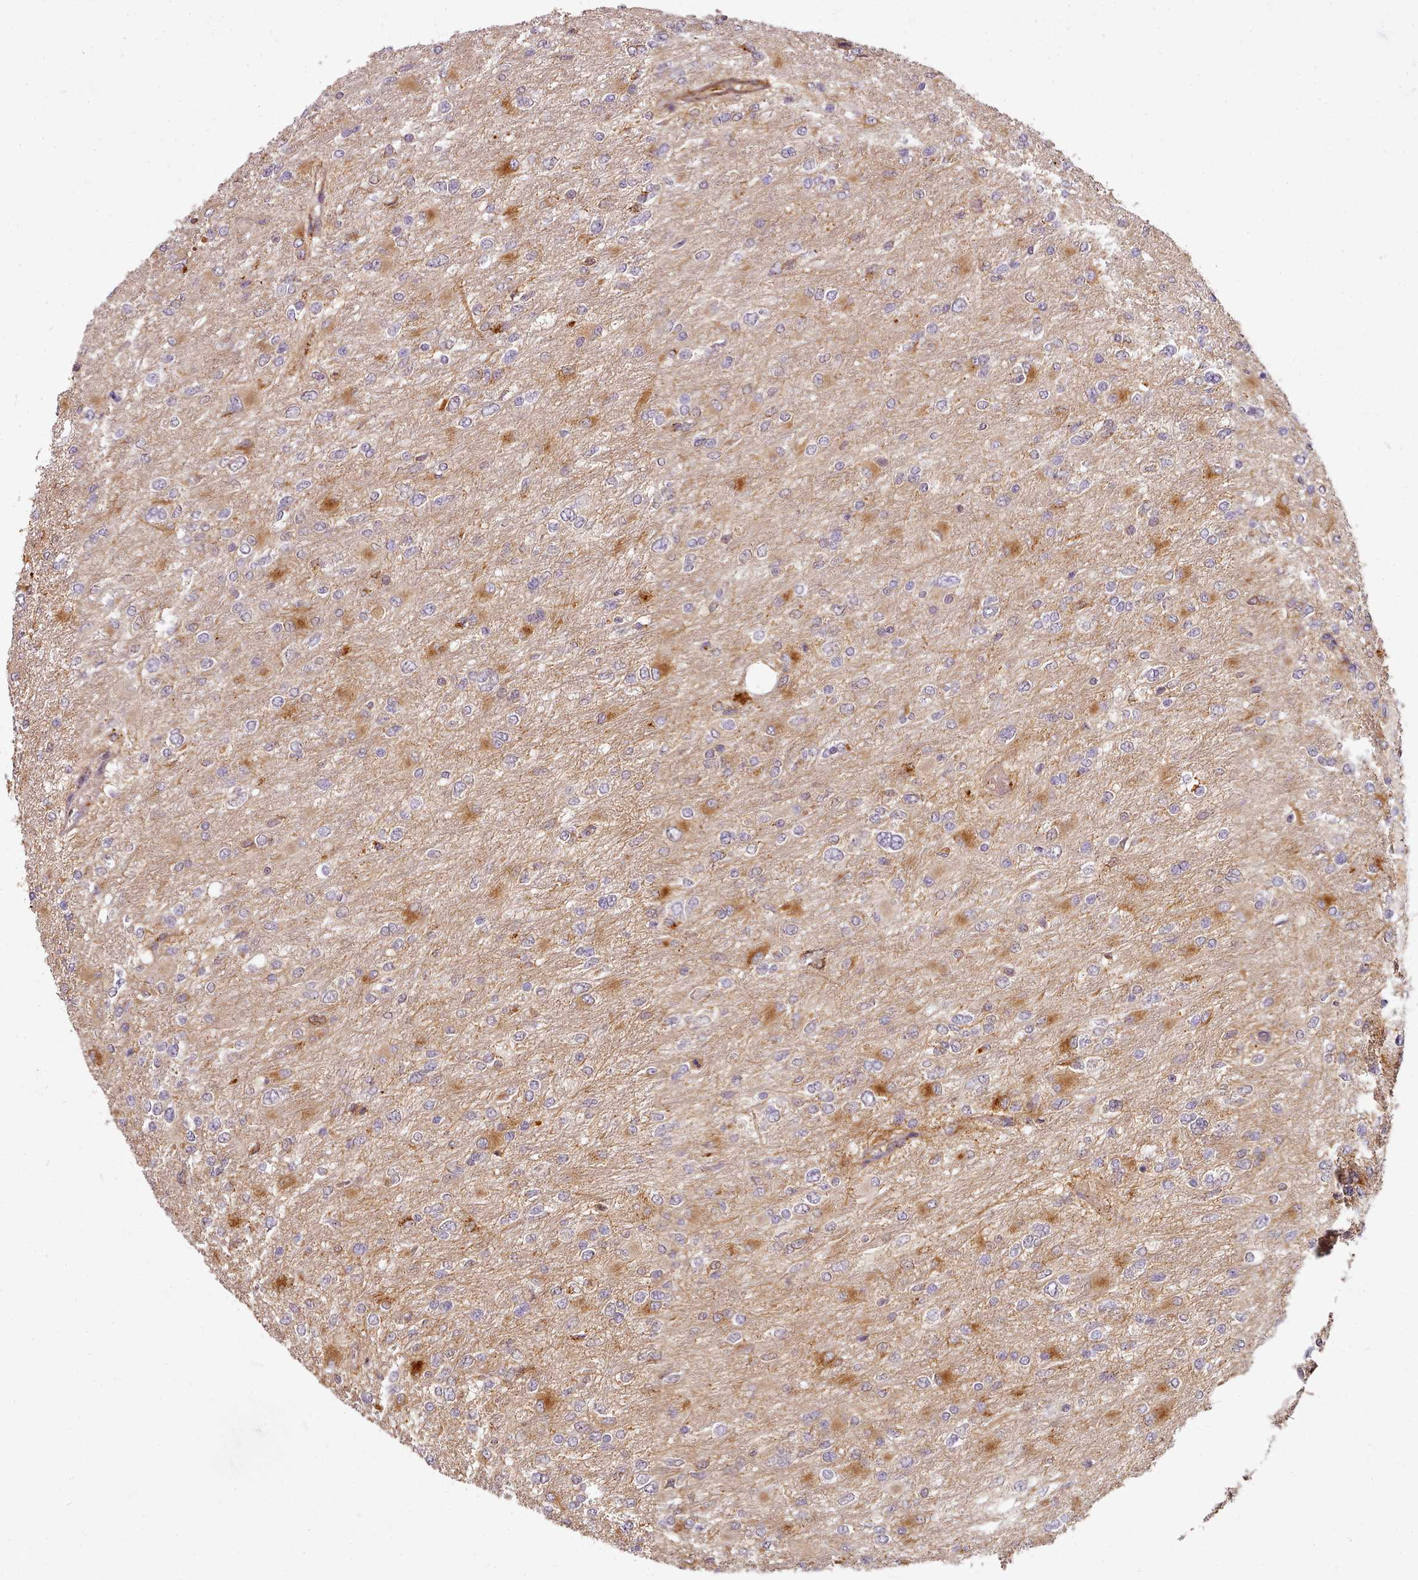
{"staining": {"intensity": "moderate", "quantity": "<25%", "location": "cytoplasmic/membranous,nuclear"}, "tissue": "glioma", "cell_type": "Tumor cells", "image_type": "cancer", "snomed": [{"axis": "morphology", "description": "Glioma, malignant, High grade"}, {"axis": "topography", "description": "Cerebral cortex"}], "caption": "Moderate cytoplasmic/membranous and nuclear staining is appreciated in approximately <25% of tumor cells in malignant high-grade glioma.", "gene": "C1QTNF5", "patient": {"sex": "female", "age": 36}}